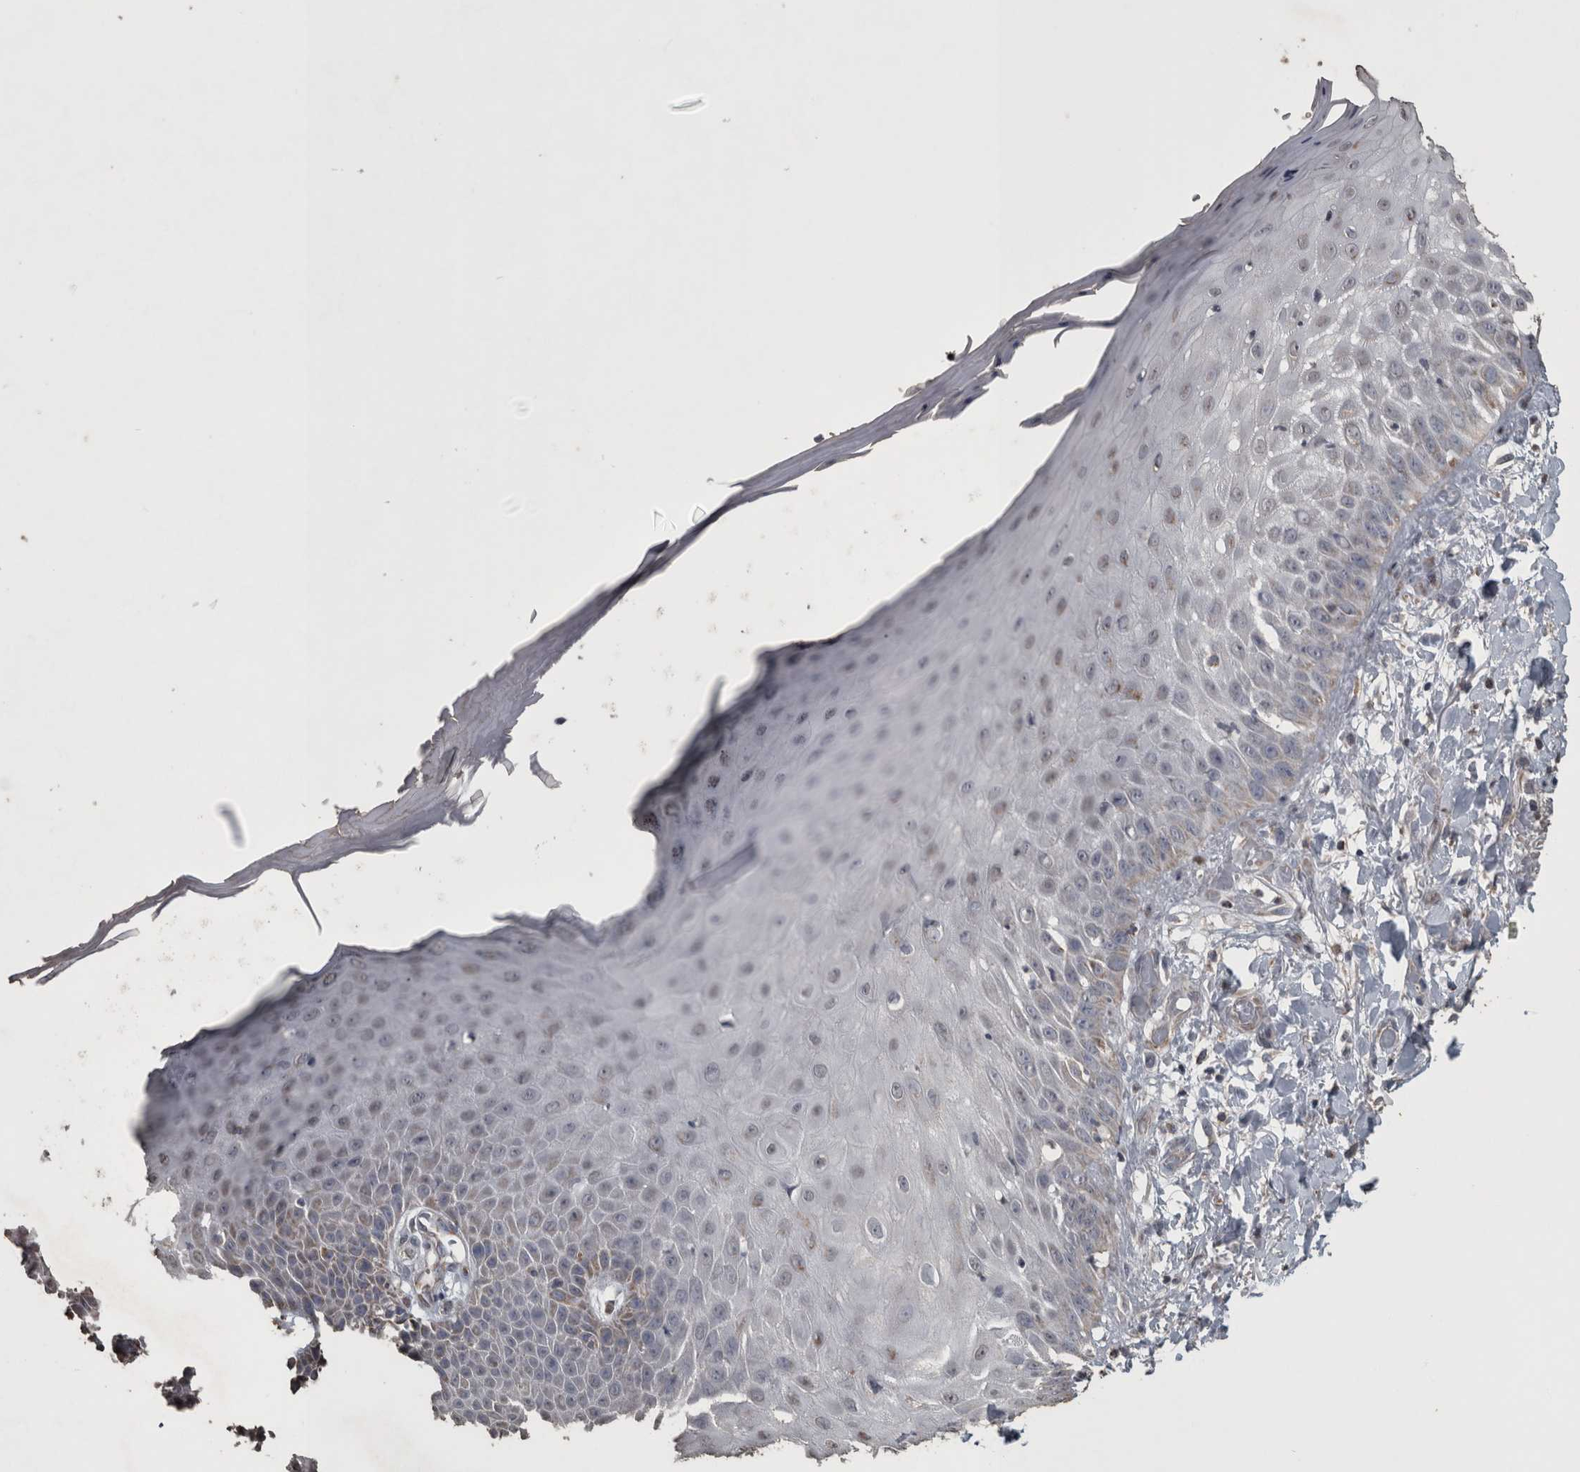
{"staining": {"intensity": "negative", "quantity": "none", "location": "none"}, "tissue": "skin", "cell_type": "Fibroblasts", "image_type": "normal", "snomed": [{"axis": "morphology", "description": "Normal tissue, NOS"}, {"axis": "morphology", "description": "Inflammation, NOS"}, {"axis": "topography", "description": "Skin"}], "caption": "Histopathology image shows no significant protein expression in fibroblasts of benign skin.", "gene": "ACADM", "patient": {"sex": "female", "age": 44}}